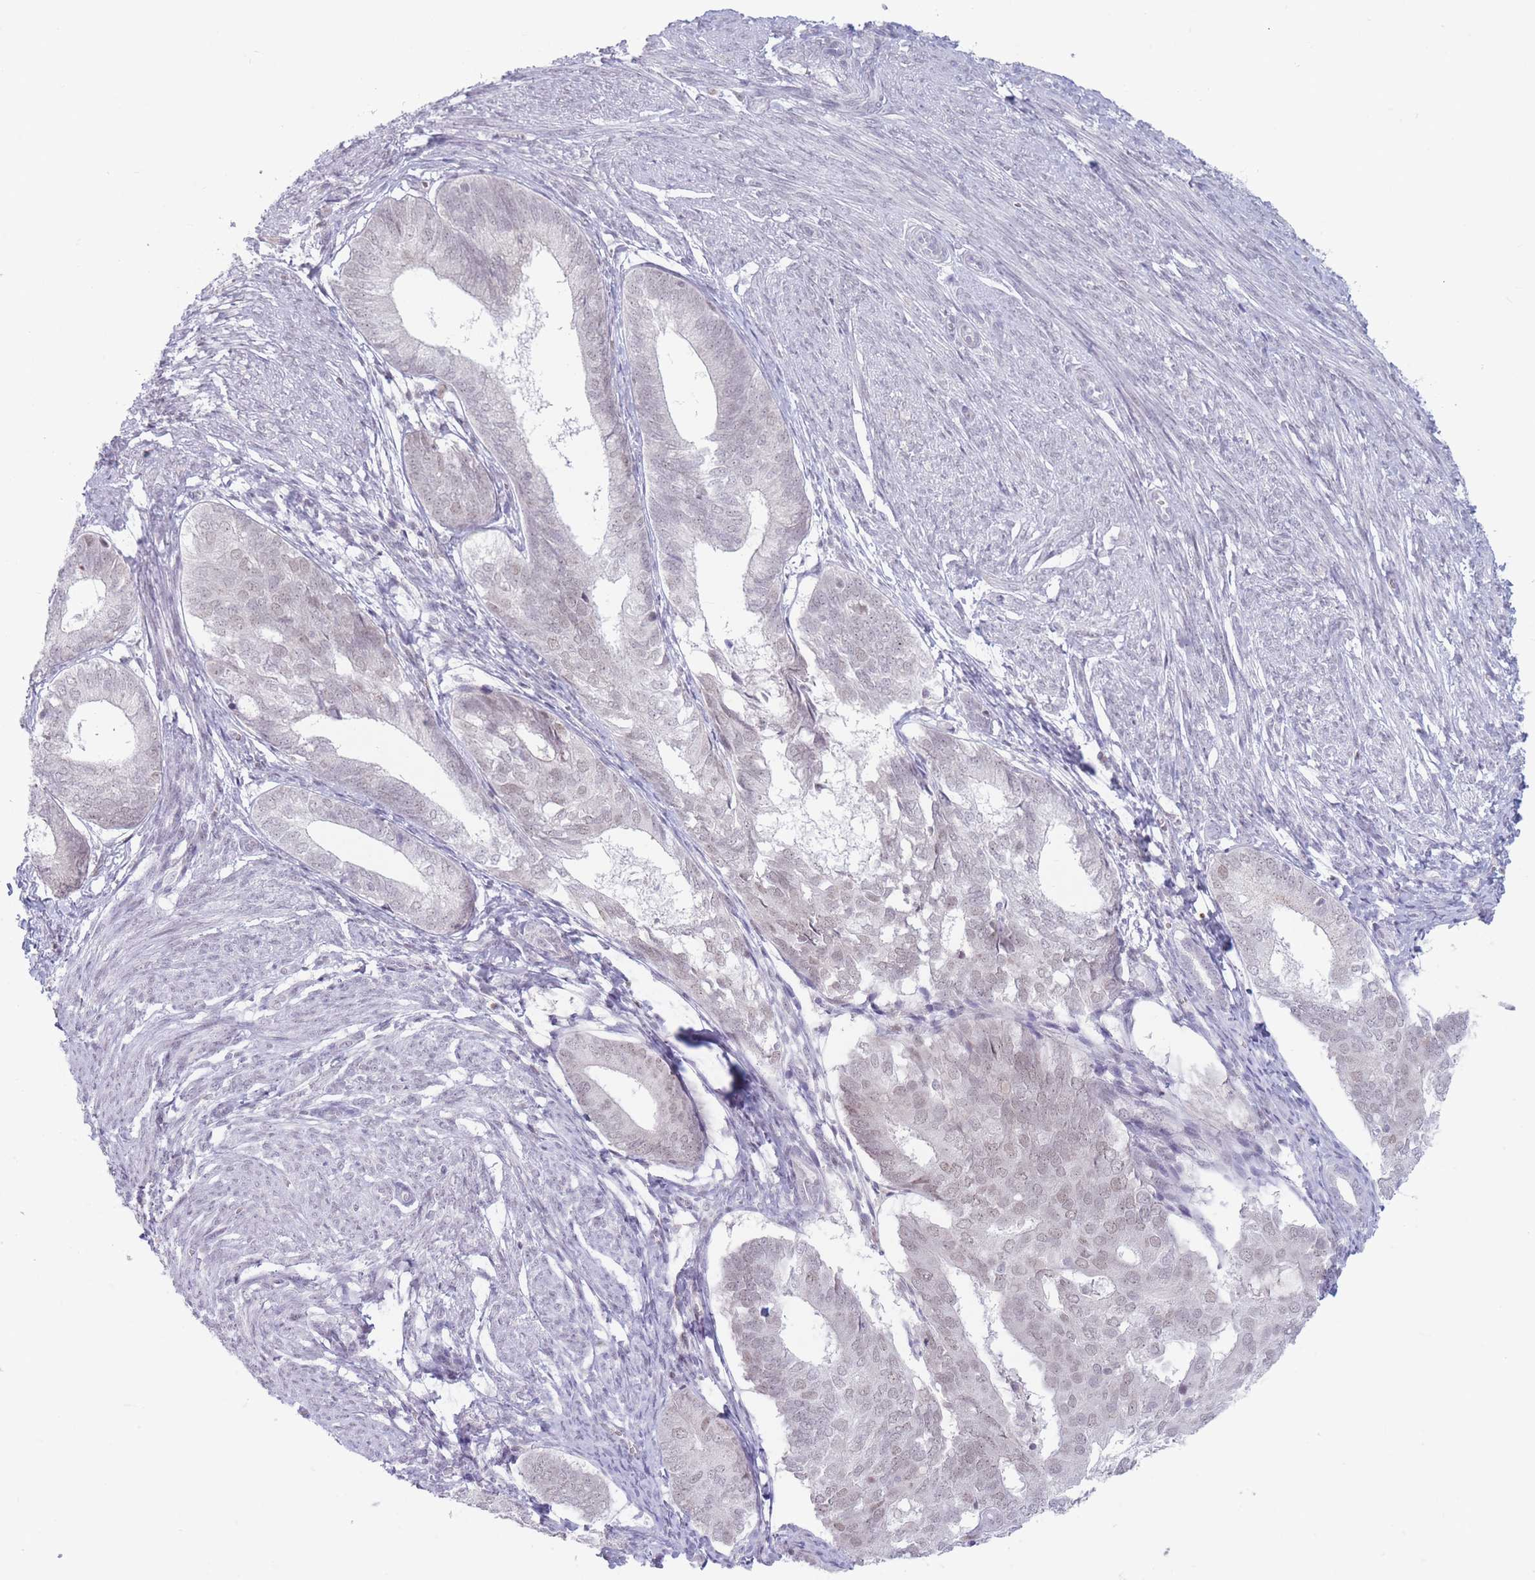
{"staining": {"intensity": "moderate", "quantity": "<25%", "location": "nuclear"}, "tissue": "endometrial cancer", "cell_type": "Tumor cells", "image_type": "cancer", "snomed": [{"axis": "morphology", "description": "Adenocarcinoma, NOS"}, {"axis": "topography", "description": "Endometrium"}], "caption": "An IHC photomicrograph of tumor tissue is shown. Protein staining in brown labels moderate nuclear positivity in adenocarcinoma (endometrial) within tumor cells. (DAB = brown stain, brightfield microscopy at high magnification).", "gene": "ARID3B", "patient": {"sex": "female", "age": 87}}